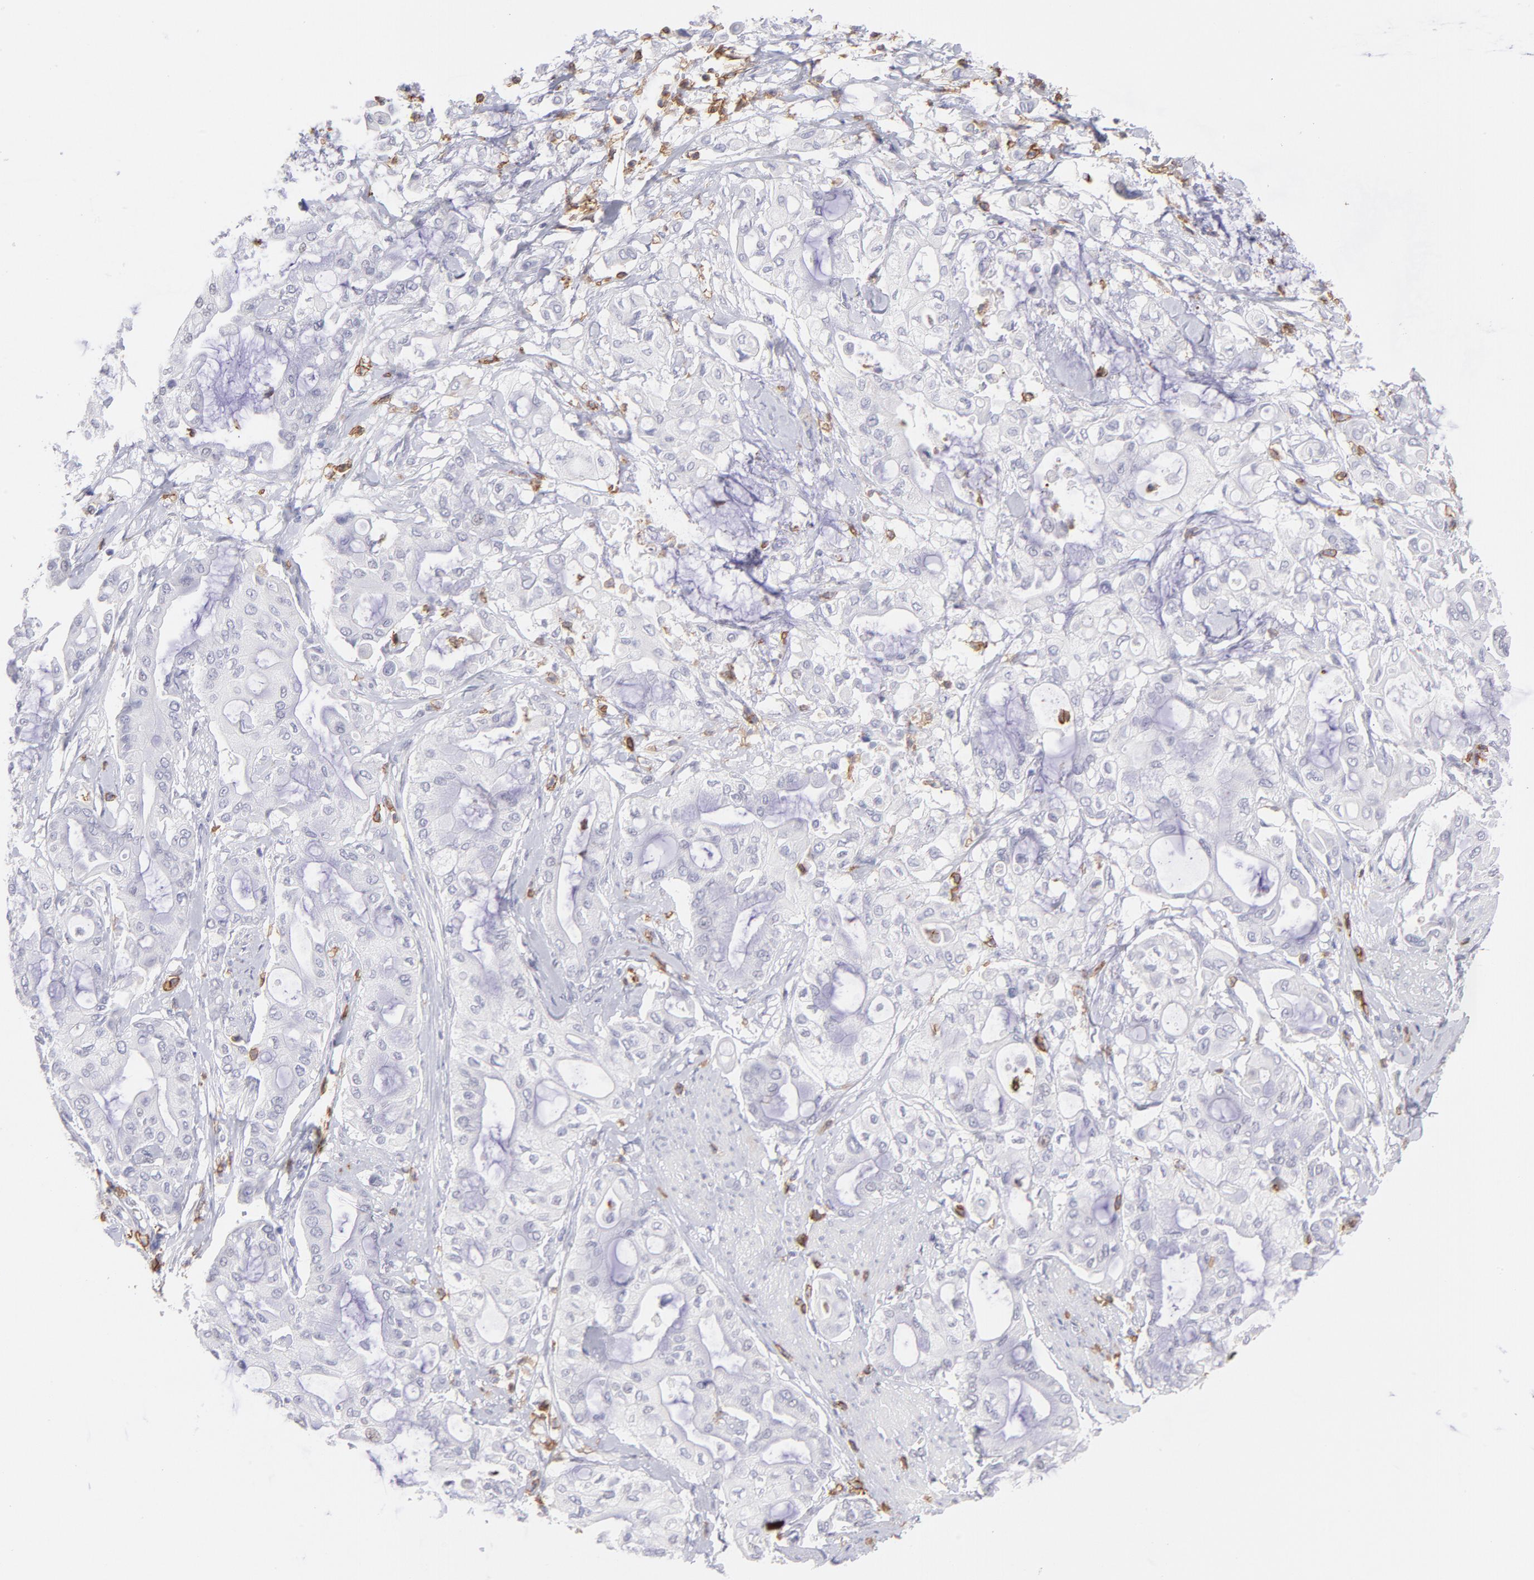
{"staining": {"intensity": "negative", "quantity": "none", "location": "none"}, "tissue": "pancreatic cancer", "cell_type": "Tumor cells", "image_type": "cancer", "snomed": [{"axis": "morphology", "description": "Adenocarcinoma, NOS"}, {"axis": "morphology", "description": "Adenocarcinoma, metastatic, NOS"}, {"axis": "topography", "description": "Lymph node"}, {"axis": "topography", "description": "Pancreas"}, {"axis": "topography", "description": "Duodenum"}], "caption": "Tumor cells show no significant staining in pancreatic cancer (metastatic adenocarcinoma). (DAB (3,3'-diaminobenzidine) immunohistochemistry with hematoxylin counter stain).", "gene": "LTB4R", "patient": {"sex": "female", "age": 64}}